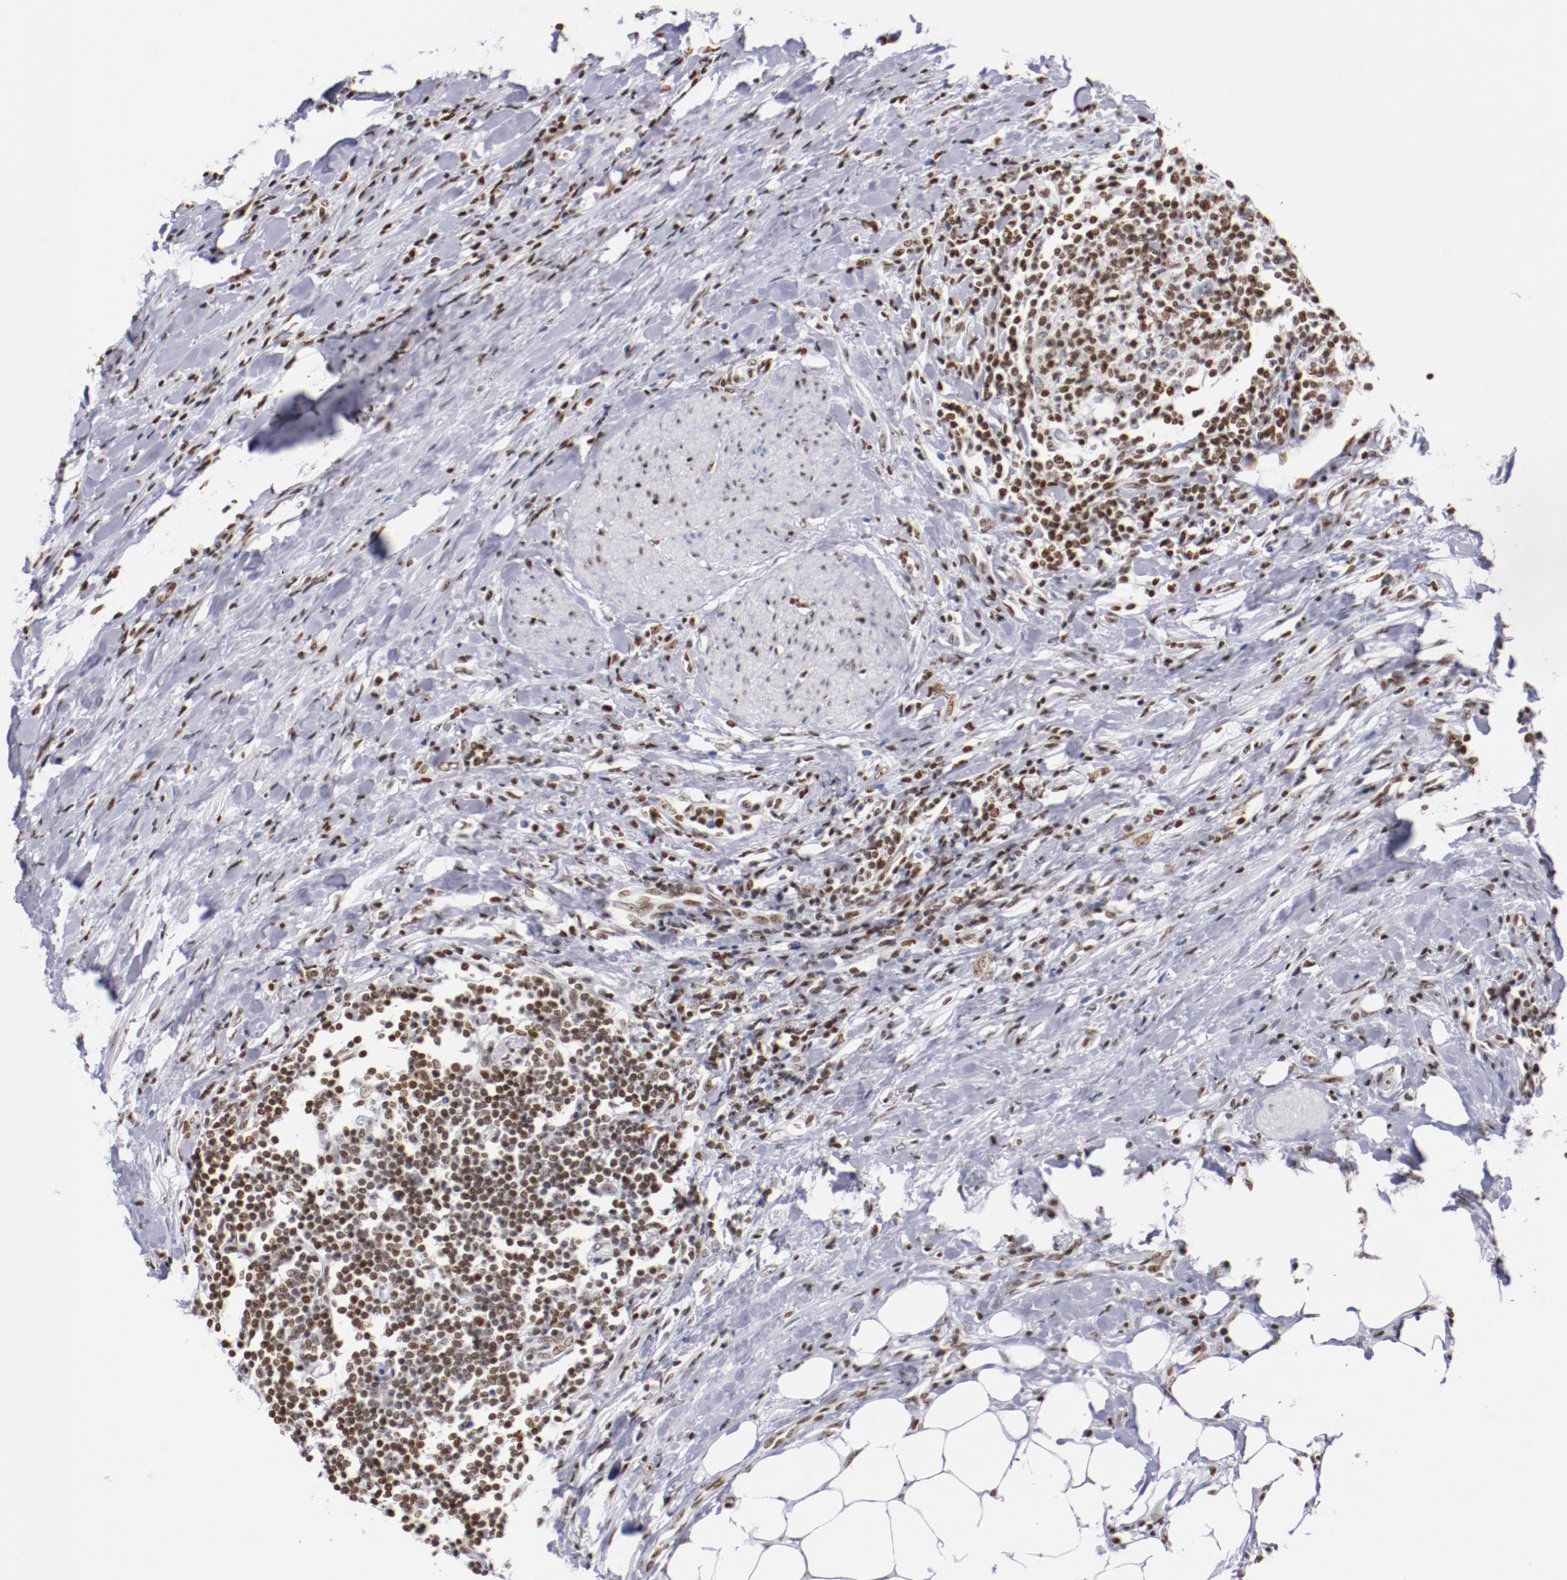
{"staining": {"intensity": "weak", "quantity": "<25%", "location": "nuclear"}, "tissue": "urothelial cancer", "cell_type": "Tumor cells", "image_type": "cancer", "snomed": [{"axis": "morphology", "description": "Urothelial carcinoma, High grade"}, {"axis": "topography", "description": "Urinary bladder"}], "caption": "An image of urothelial cancer stained for a protein demonstrates no brown staining in tumor cells.", "gene": "IFI16", "patient": {"sex": "male", "age": 61}}